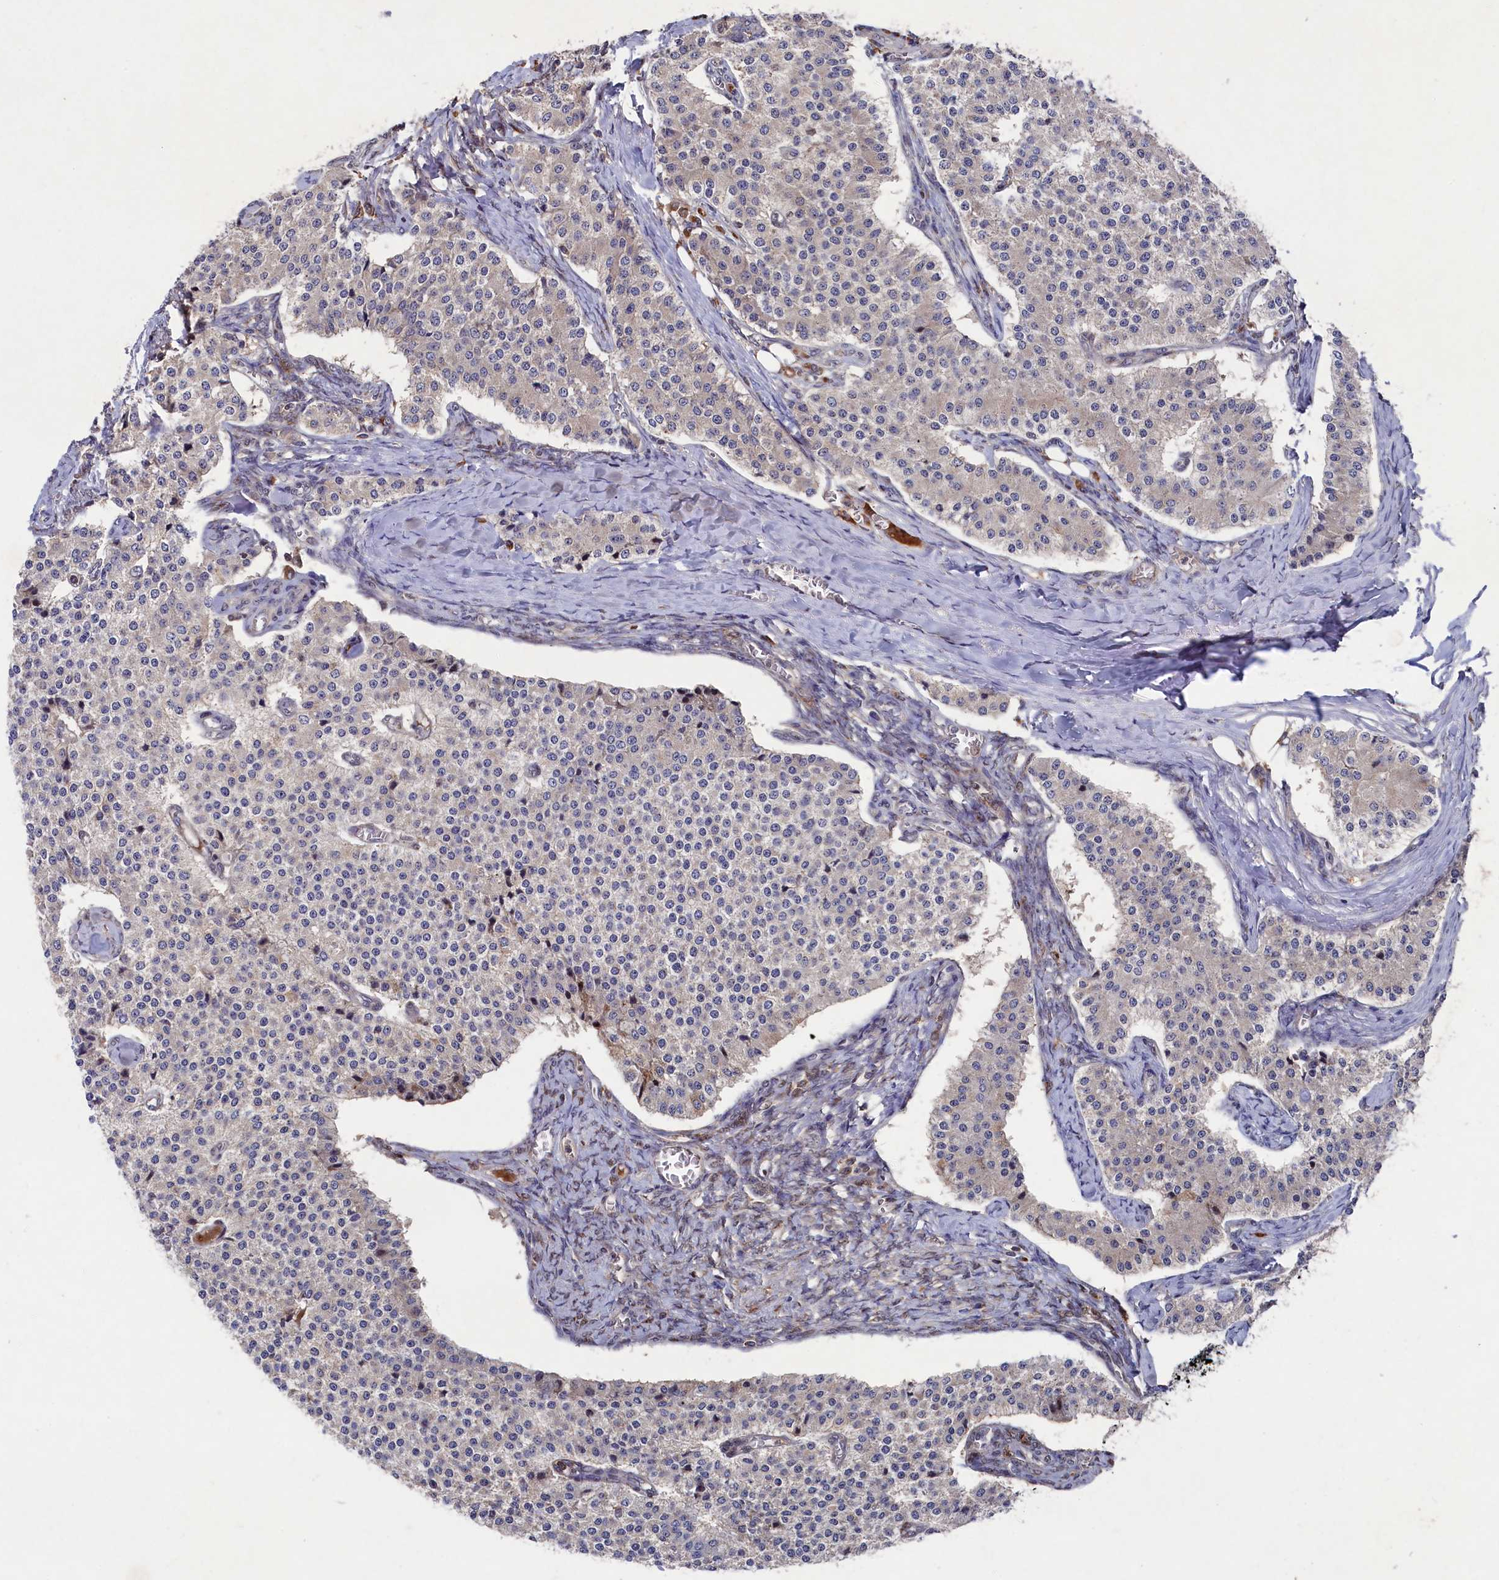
{"staining": {"intensity": "negative", "quantity": "none", "location": "none"}, "tissue": "carcinoid", "cell_type": "Tumor cells", "image_type": "cancer", "snomed": [{"axis": "morphology", "description": "Carcinoid, malignant, NOS"}, {"axis": "topography", "description": "Colon"}], "caption": "Carcinoid was stained to show a protein in brown. There is no significant staining in tumor cells.", "gene": "NAA60", "patient": {"sex": "female", "age": 52}}